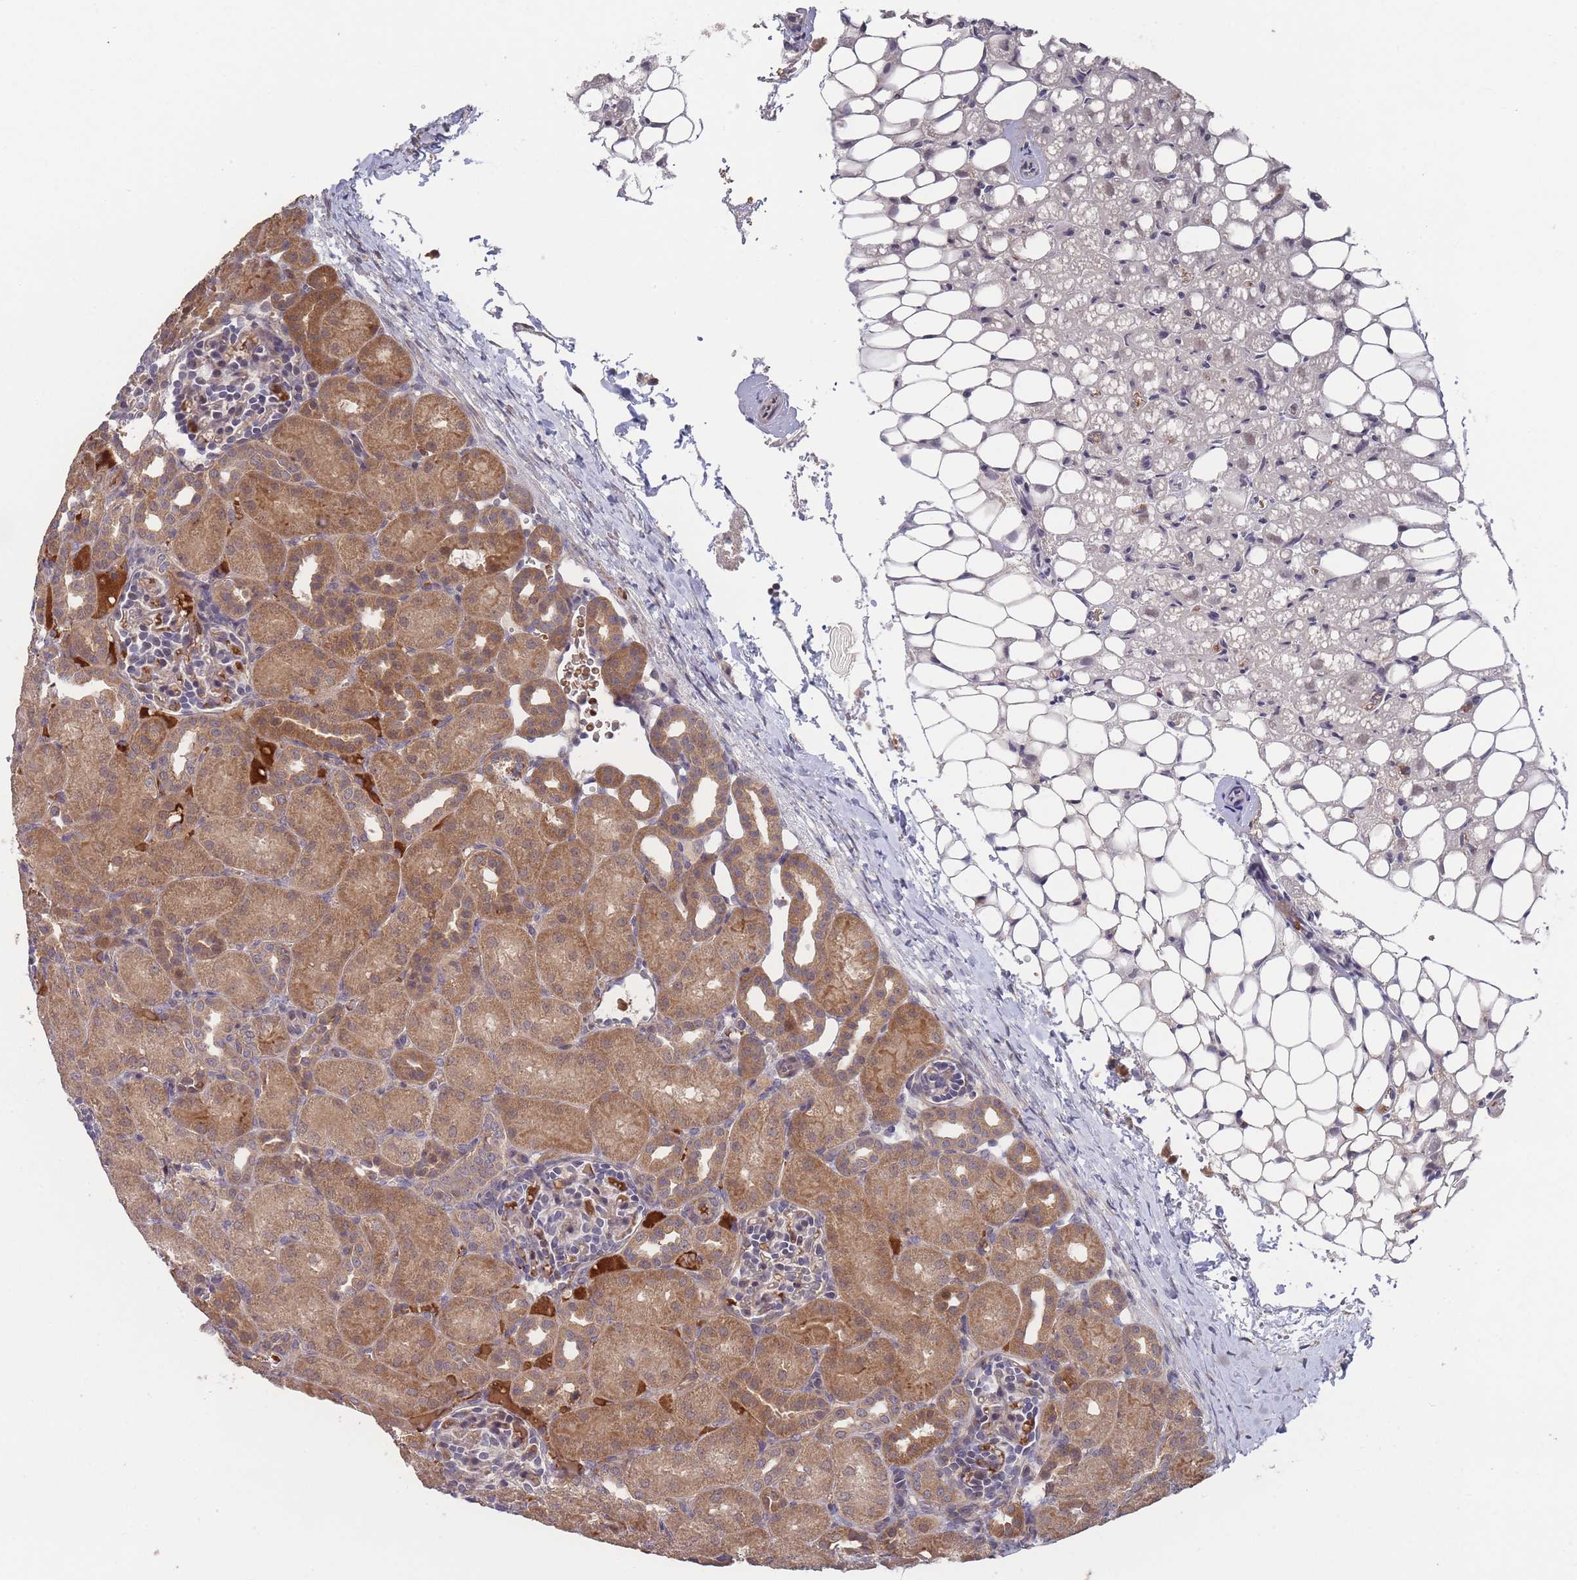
{"staining": {"intensity": "moderate", "quantity": "<25%", "location": "nuclear"}, "tissue": "kidney", "cell_type": "Cells in glomeruli", "image_type": "normal", "snomed": [{"axis": "morphology", "description": "Normal tissue, NOS"}, {"axis": "topography", "description": "Kidney"}], "caption": "This photomicrograph reveals immunohistochemistry (IHC) staining of benign human kidney, with low moderate nuclear positivity in about <25% of cells in glomeruli.", "gene": "SF3B1", "patient": {"sex": "male", "age": 1}}